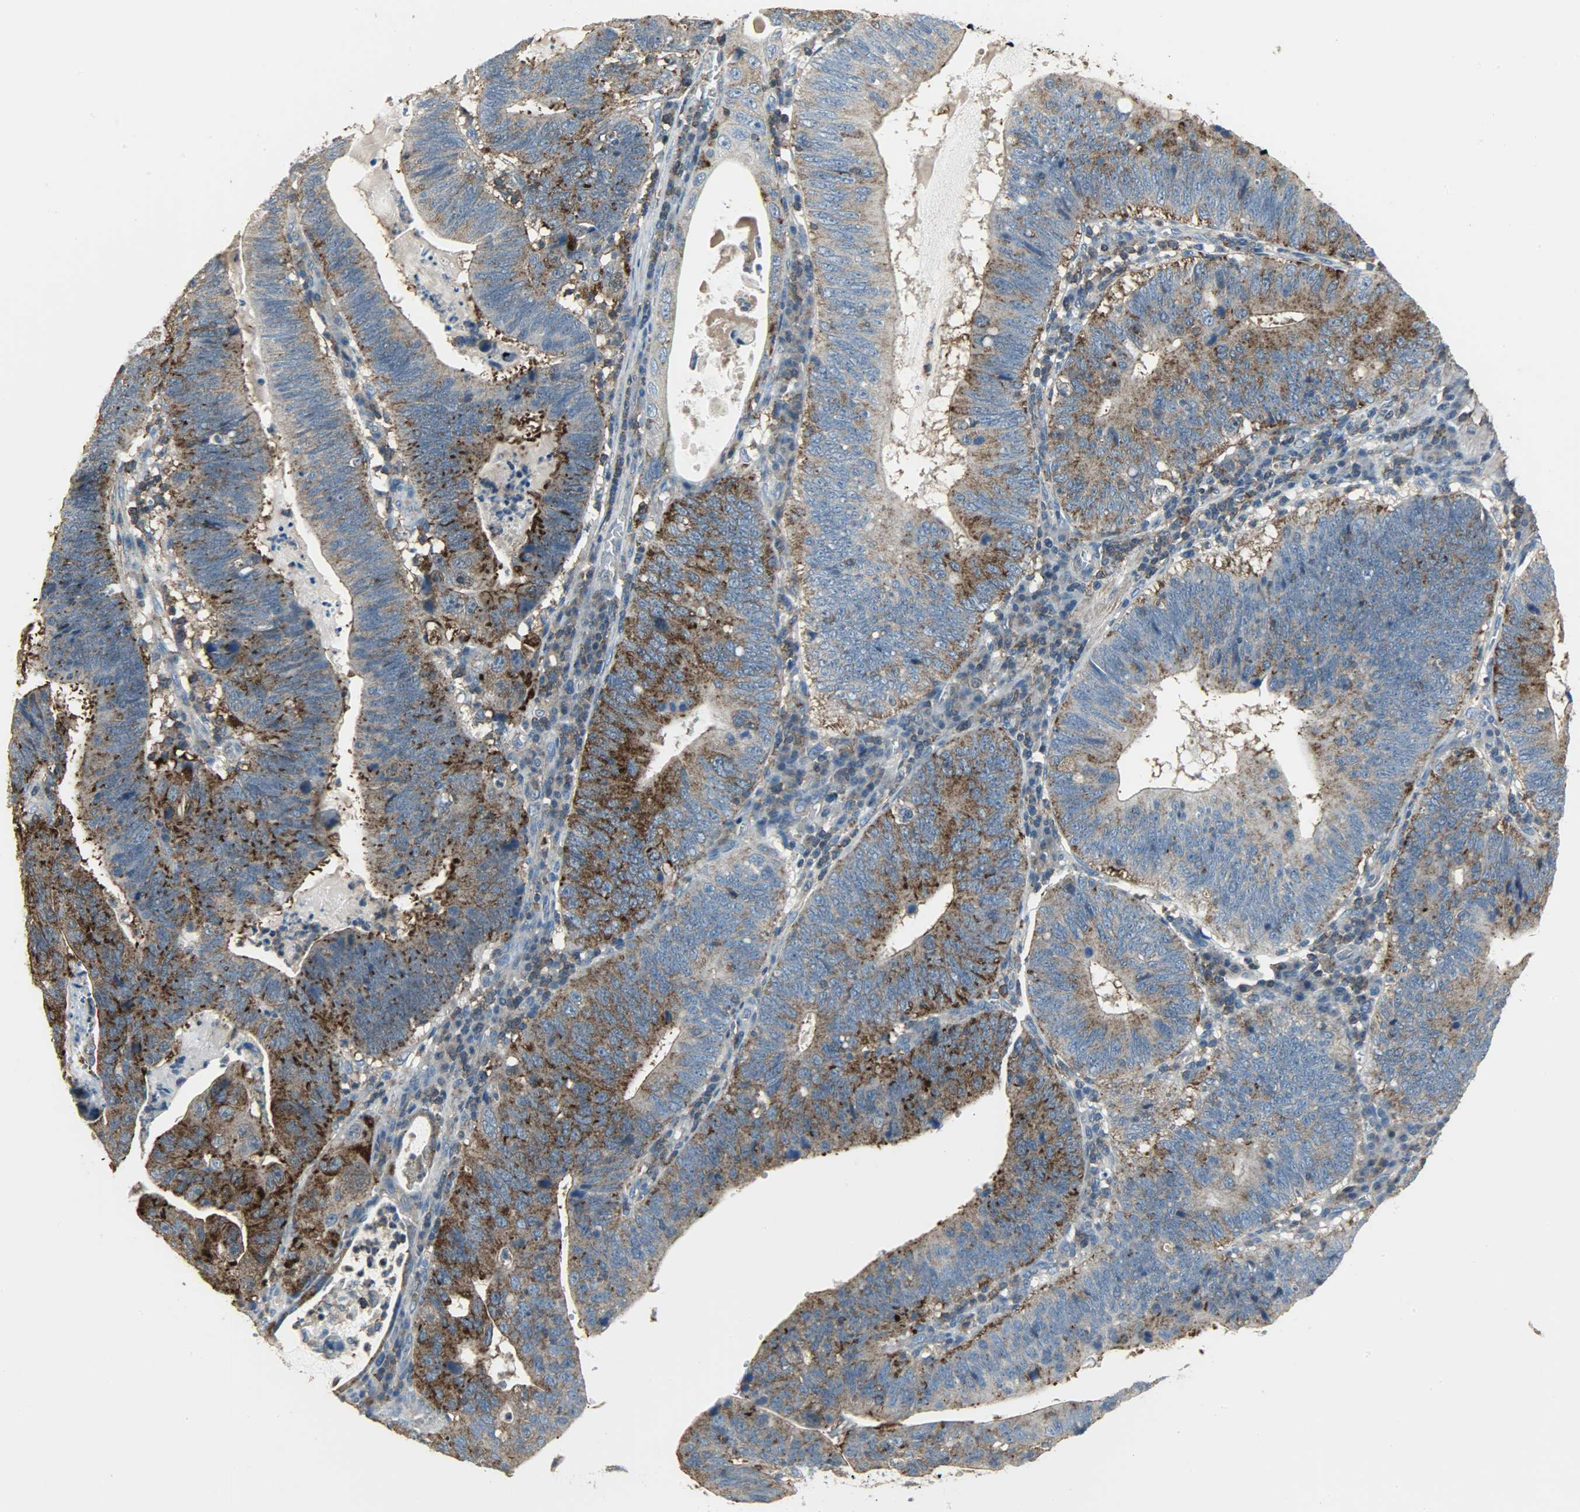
{"staining": {"intensity": "moderate", "quantity": ">75%", "location": "cytoplasmic/membranous"}, "tissue": "stomach cancer", "cell_type": "Tumor cells", "image_type": "cancer", "snomed": [{"axis": "morphology", "description": "Adenocarcinoma, NOS"}, {"axis": "topography", "description": "Stomach"}], "caption": "Tumor cells demonstrate medium levels of moderate cytoplasmic/membranous expression in about >75% of cells in stomach cancer.", "gene": "DNAJA4", "patient": {"sex": "male", "age": 59}}